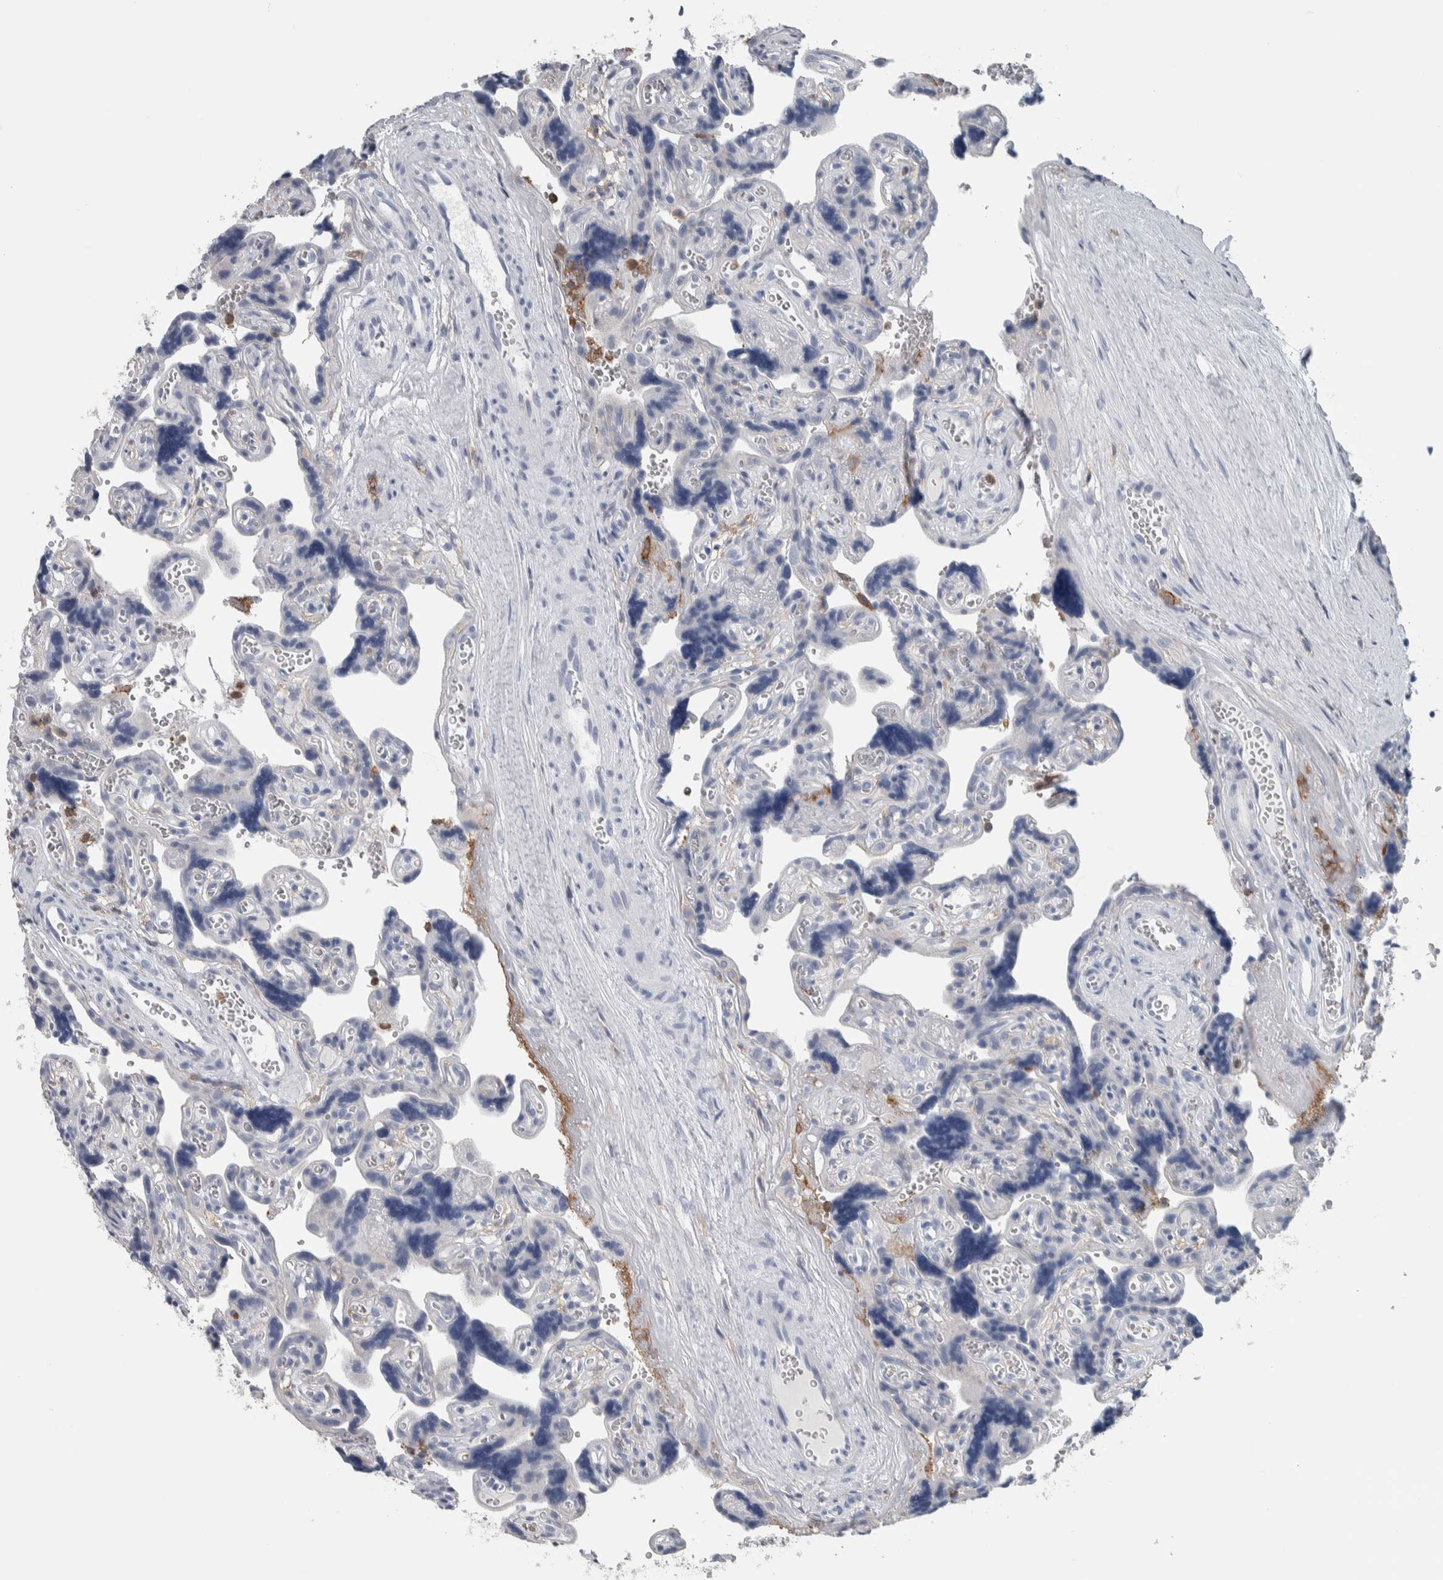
{"staining": {"intensity": "negative", "quantity": "none", "location": "none"}, "tissue": "placenta", "cell_type": "Decidual cells", "image_type": "normal", "snomed": [{"axis": "morphology", "description": "Normal tissue, NOS"}, {"axis": "topography", "description": "Placenta"}], "caption": "Decidual cells are negative for brown protein staining in benign placenta.", "gene": "SKAP2", "patient": {"sex": "female", "age": 30}}